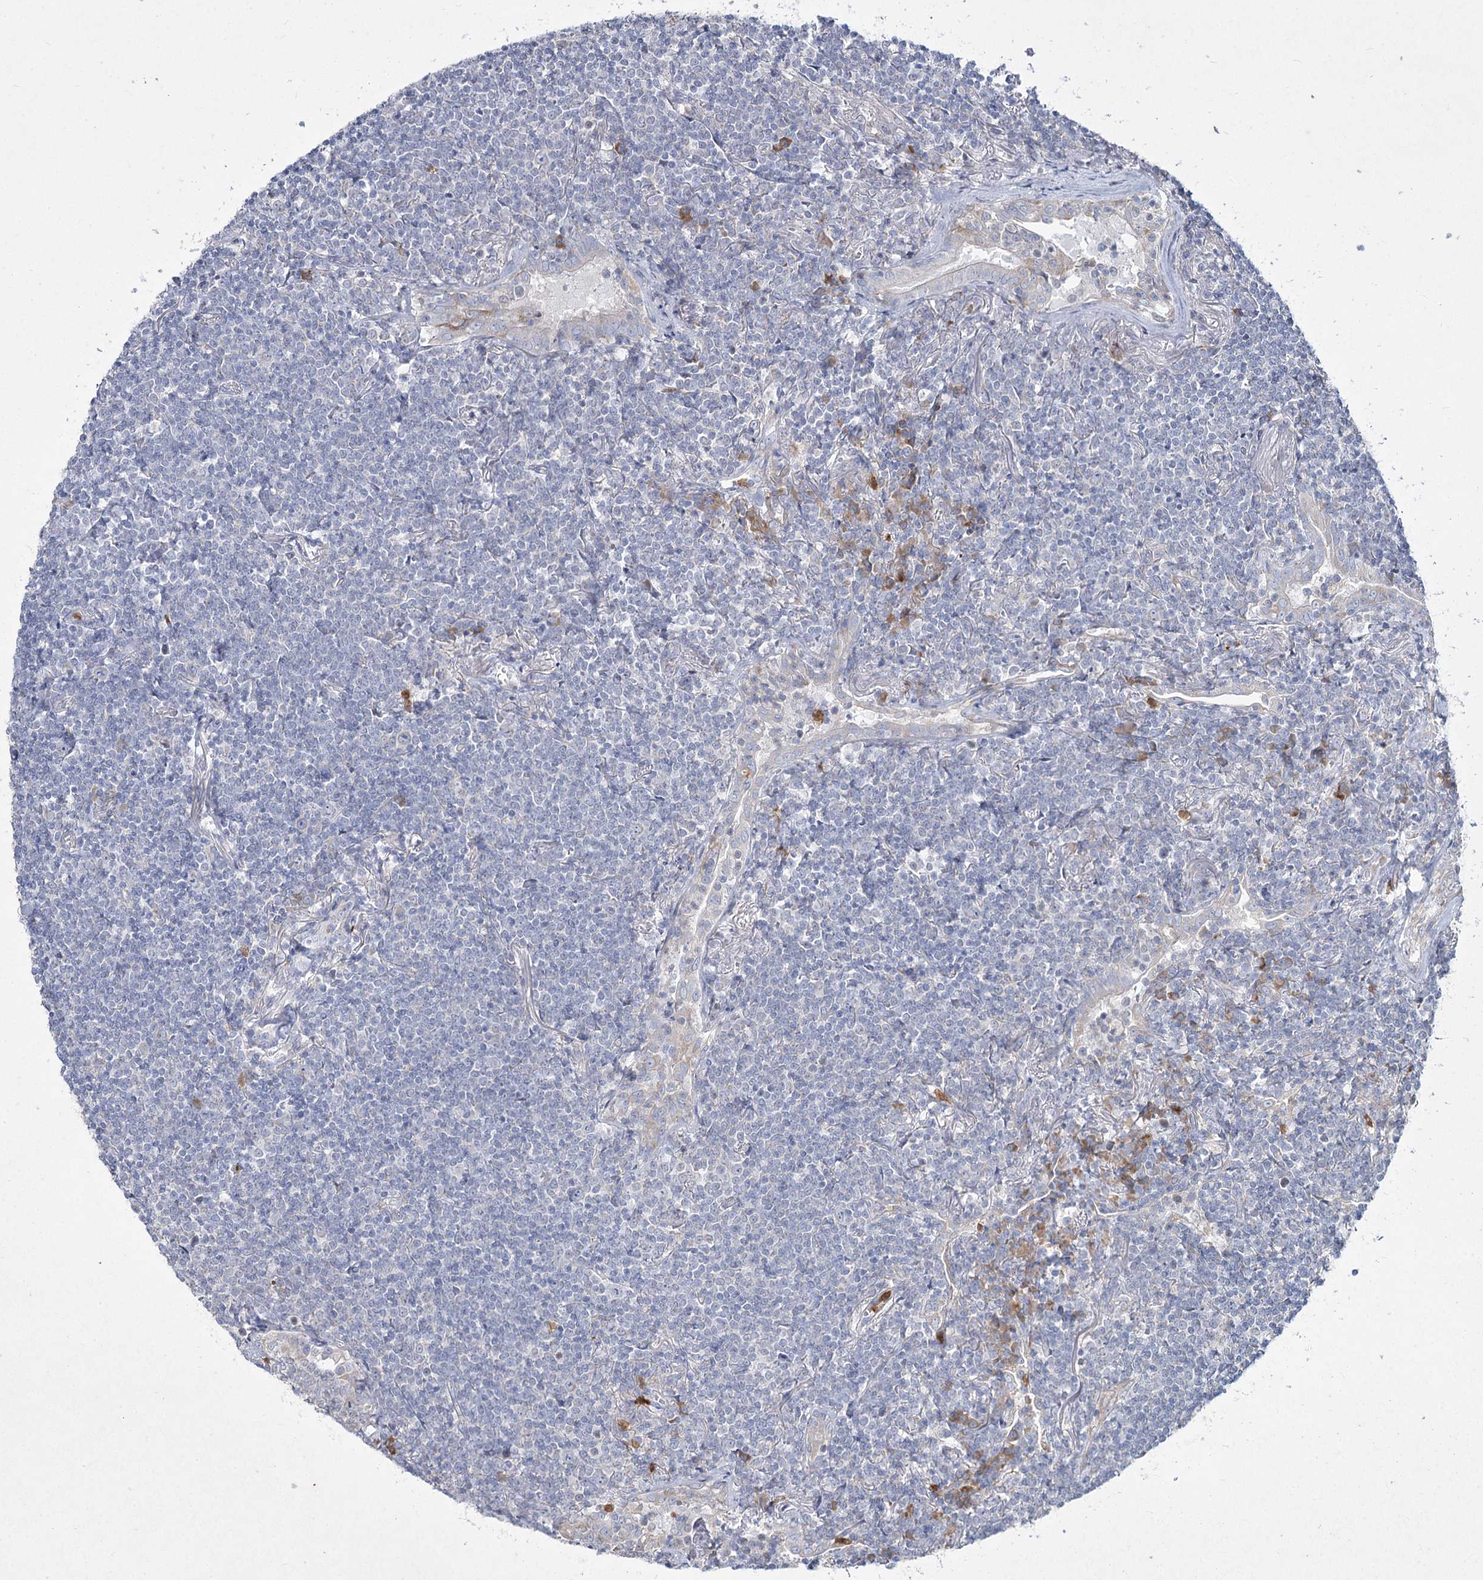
{"staining": {"intensity": "negative", "quantity": "none", "location": "none"}, "tissue": "lymphoma", "cell_type": "Tumor cells", "image_type": "cancer", "snomed": [{"axis": "morphology", "description": "Malignant lymphoma, non-Hodgkin's type, Low grade"}, {"axis": "topography", "description": "Lung"}], "caption": "Lymphoma stained for a protein using immunohistochemistry exhibits no expression tumor cells.", "gene": "NIPAL4", "patient": {"sex": "female", "age": 71}}